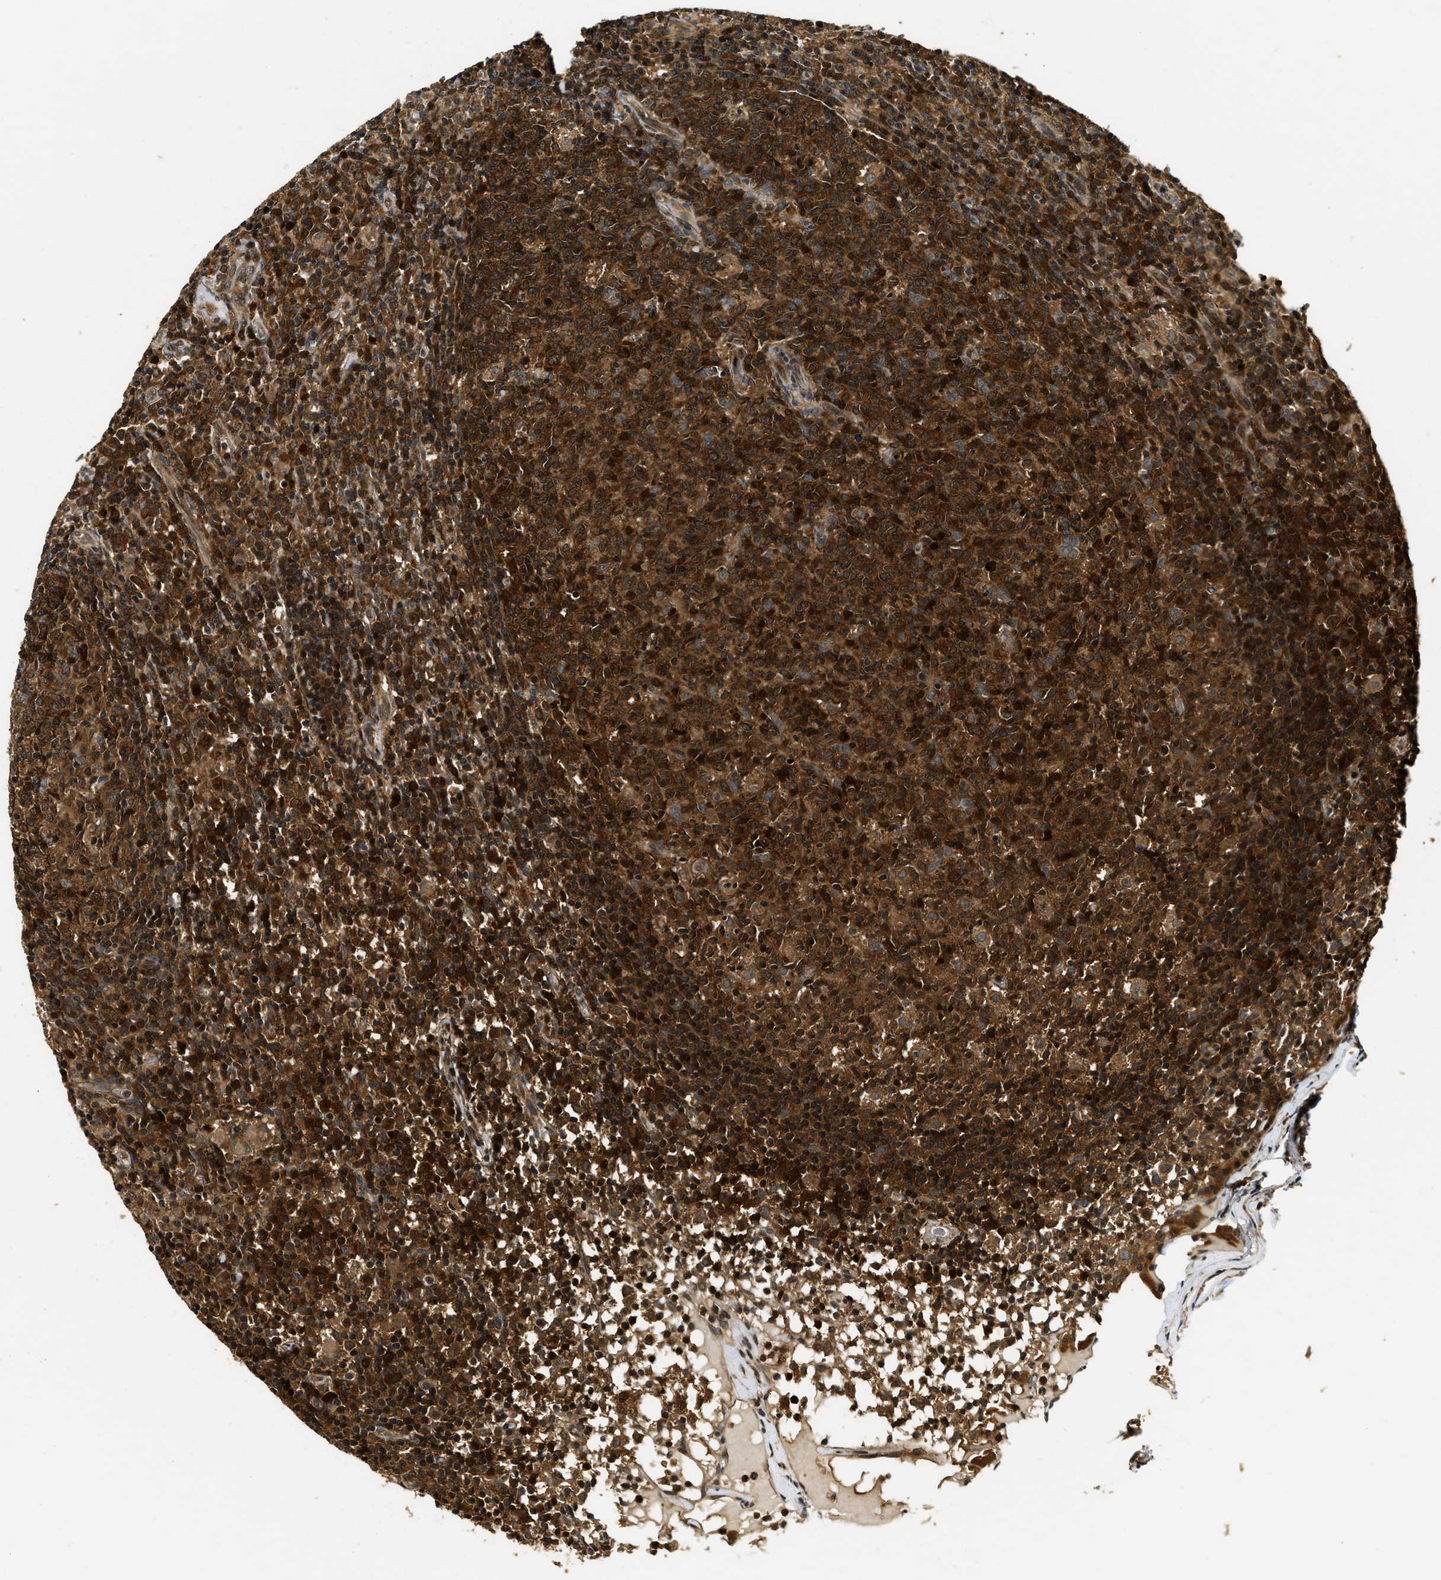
{"staining": {"intensity": "strong", "quantity": ">75%", "location": "cytoplasmic/membranous,nuclear"}, "tissue": "lymph node", "cell_type": "Germinal center cells", "image_type": "normal", "snomed": [{"axis": "morphology", "description": "Normal tissue, NOS"}, {"axis": "morphology", "description": "Inflammation, NOS"}, {"axis": "topography", "description": "Lymph node"}], "caption": "High-power microscopy captured an immunohistochemistry micrograph of normal lymph node, revealing strong cytoplasmic/membranous,nuclear positivity in about >75% of germinal center cells. (DAB IHC, brown staining for protein, blue staining for nuclei).", "gene": "ADSL", "patient": {"sex": "male", "age": 55}}